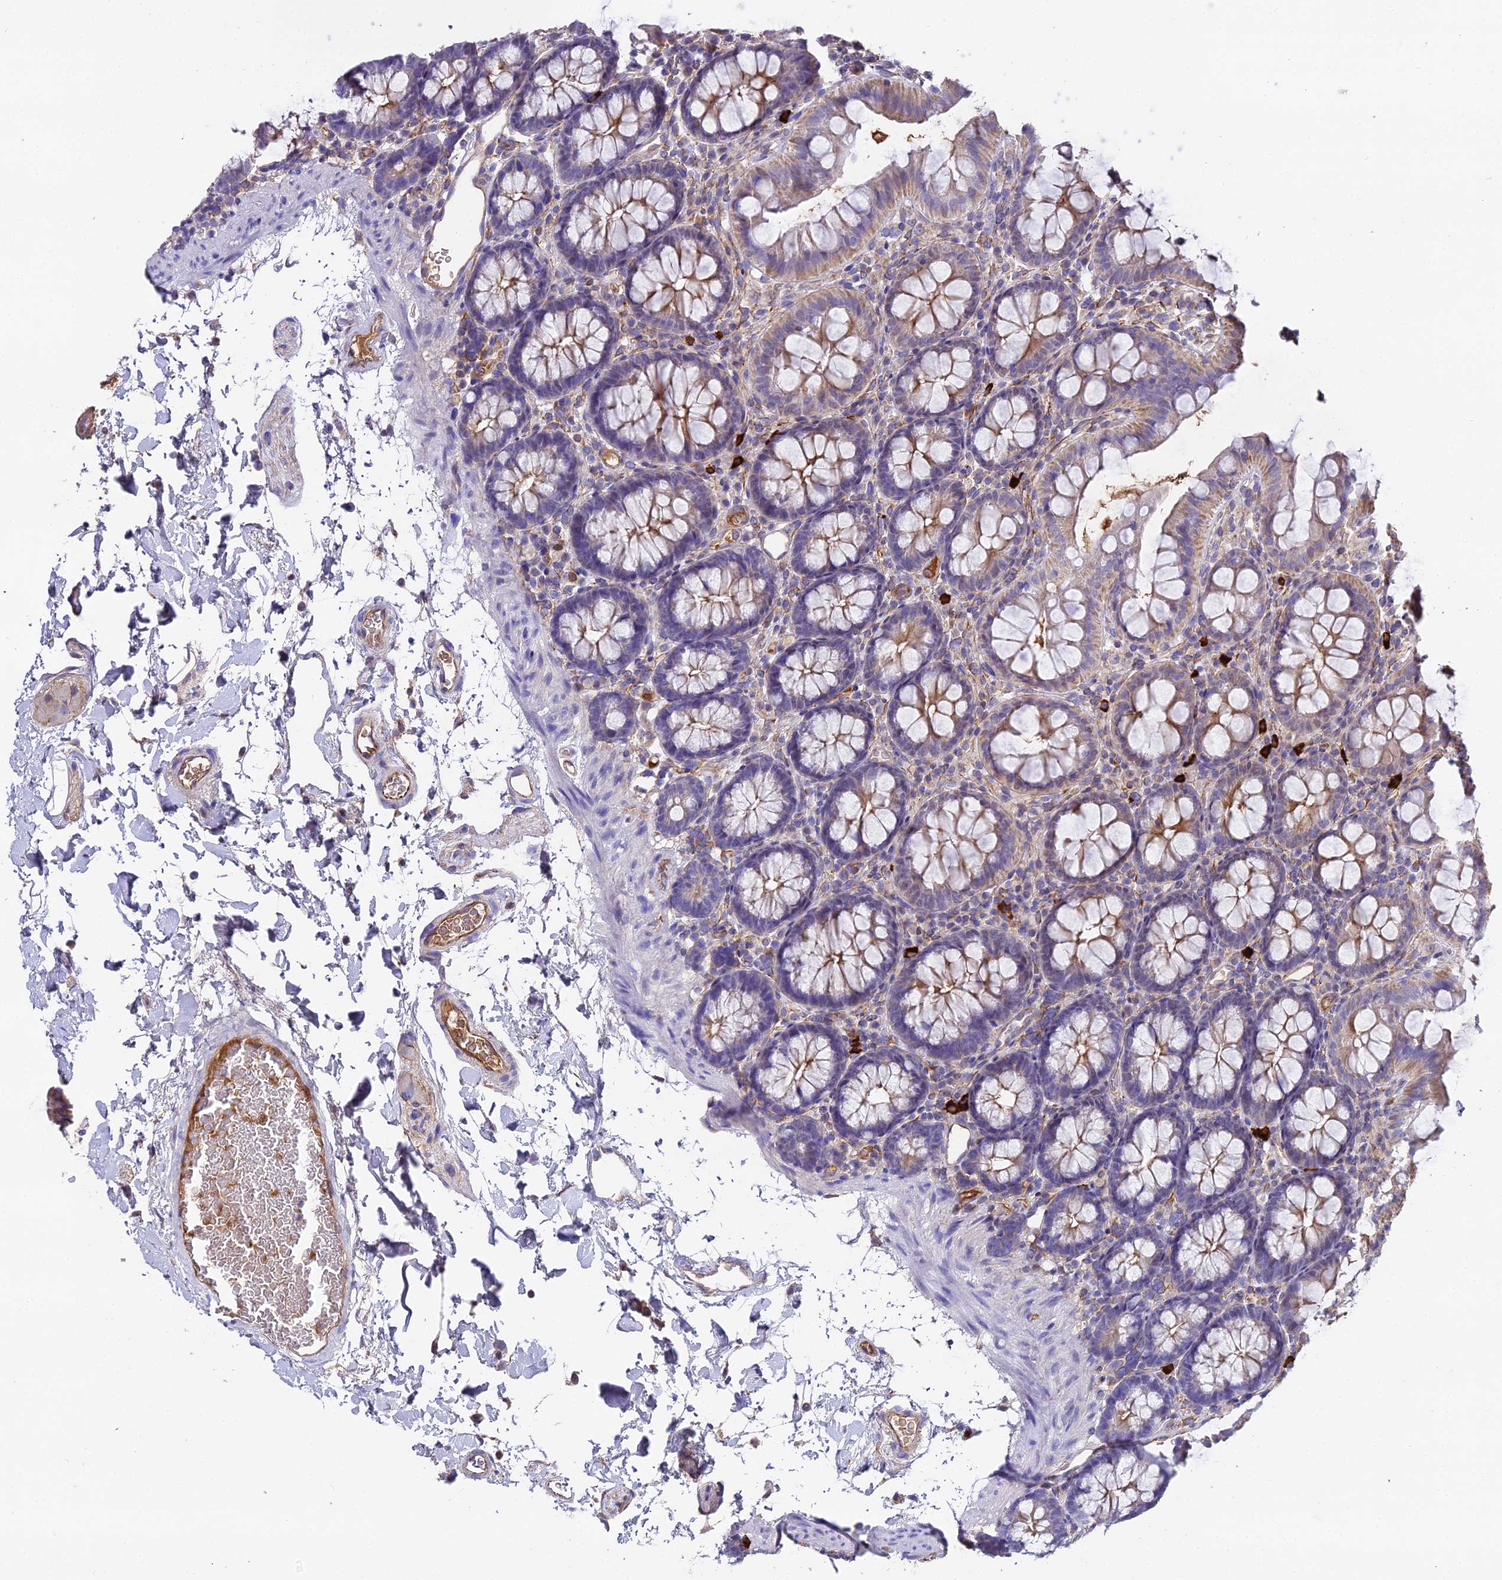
{"staining": {"intensity": "moderate", "quantity": ">75%", "location": "cytoplasmic/membranous"}, "tissue": "colon", "cell_type": "Endothelial cells", "image_type": "normal", "snomed": [{"axis": "morphology", "description": "Normal tissue, NOS"}, {"axis": "topography", "description": "Colon"}], "caption": "This micrograph shows immunohistochemistry staining of unremarkable human colon, with medium moderate cytoplasmic/membranous positivity in about >75% of endothelial cells.", "gene": "BEX4", "patient": {"sex": "male", "age": 75}}